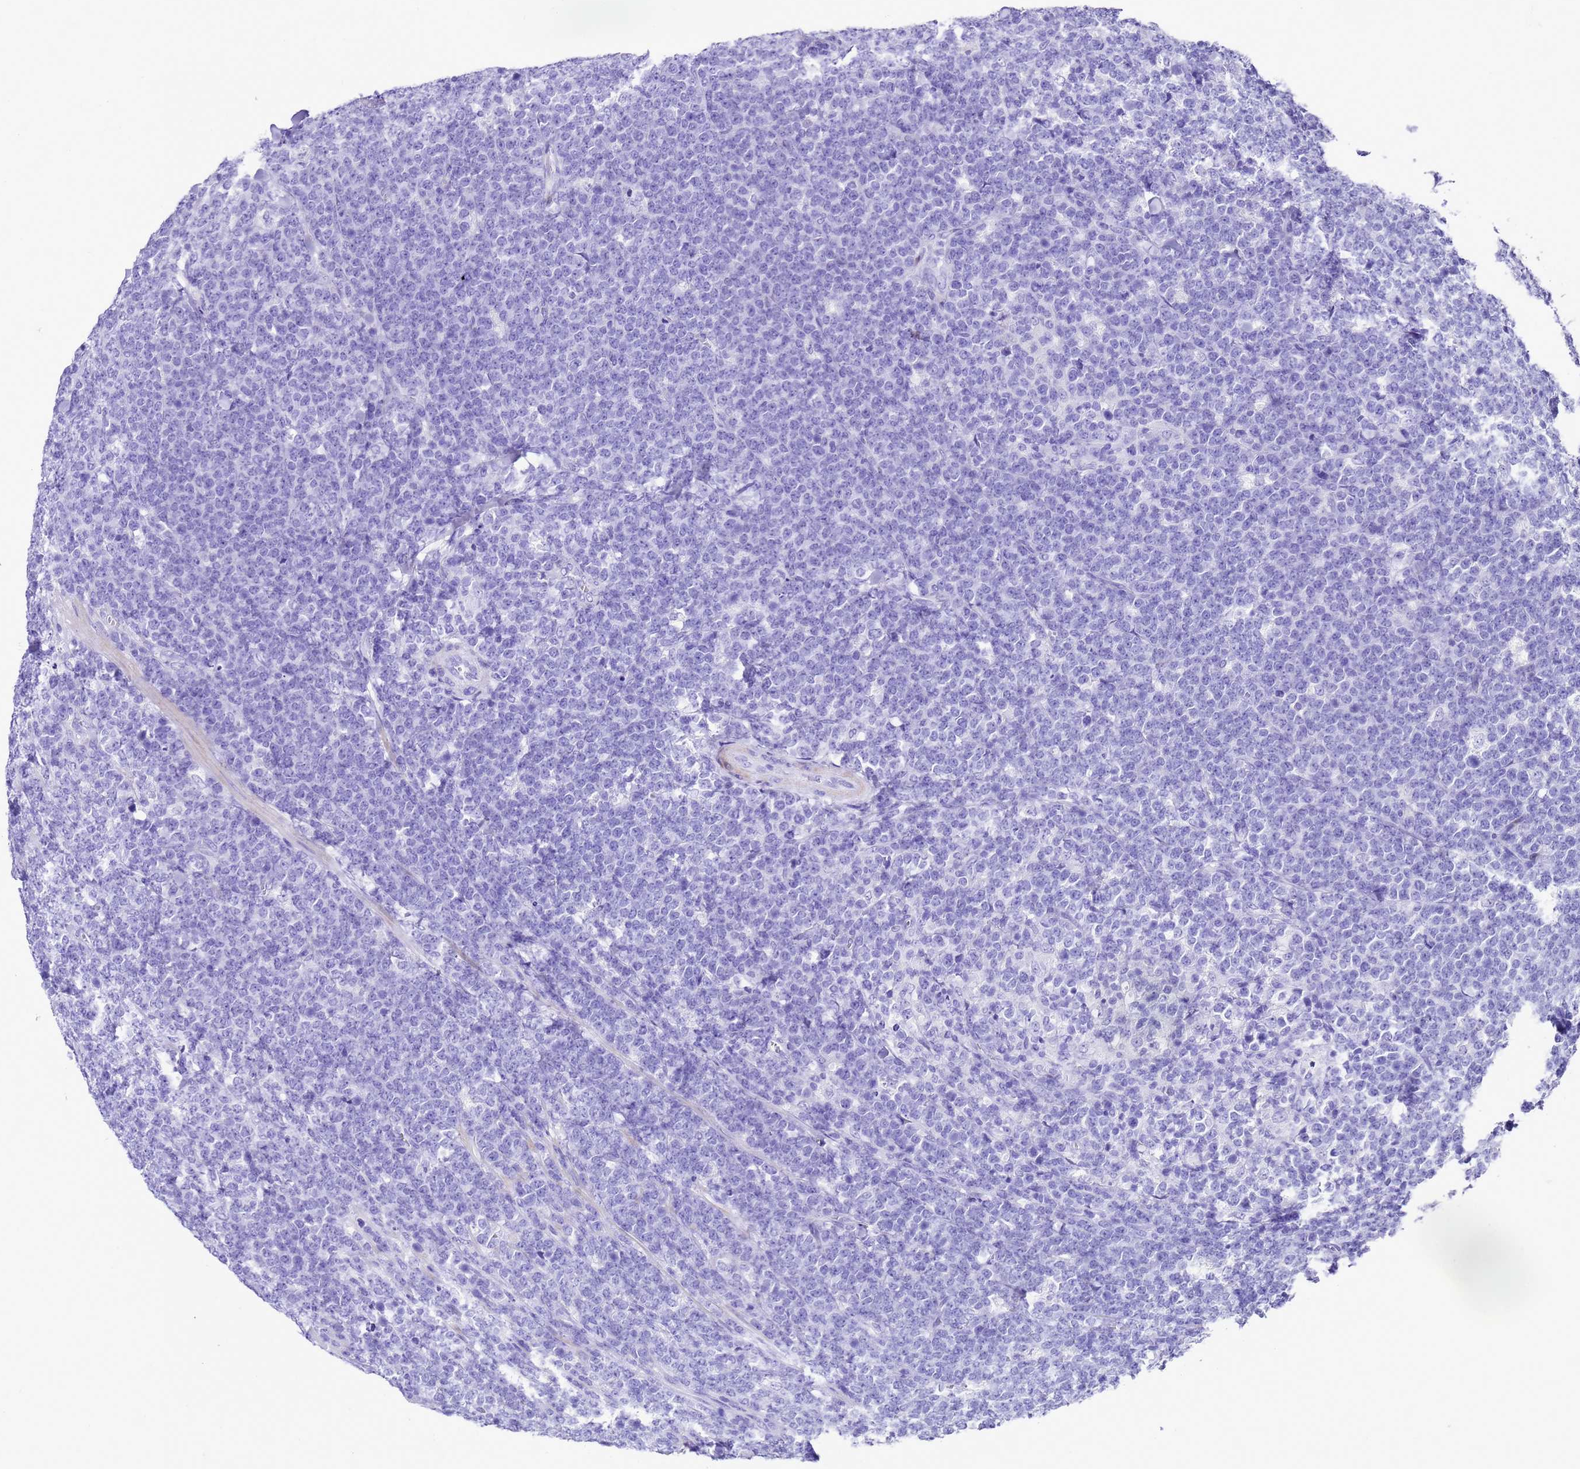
{"staining": {"intensity": "negative", "quantity": "none", "location": "none"}, "tissue": "lymphoma", "cell_type": "Tumor cells", "image_type": "cancer", "snomed": [{"axis": "morphology", "description": "Malignant lymphoma, non-Hodgkin's type, High grade"}, {"axis": "topography", "description": "Small intestine"}], "caption": "There is no significant expression in tumor cells of malignant lymphoma, non-Hodgkin's type (high-grade). (DAB immunohistochemistry (IHC), high magnification).", "gene": "UGT2B10", "patient": {"sex": "male", "age": 8}}